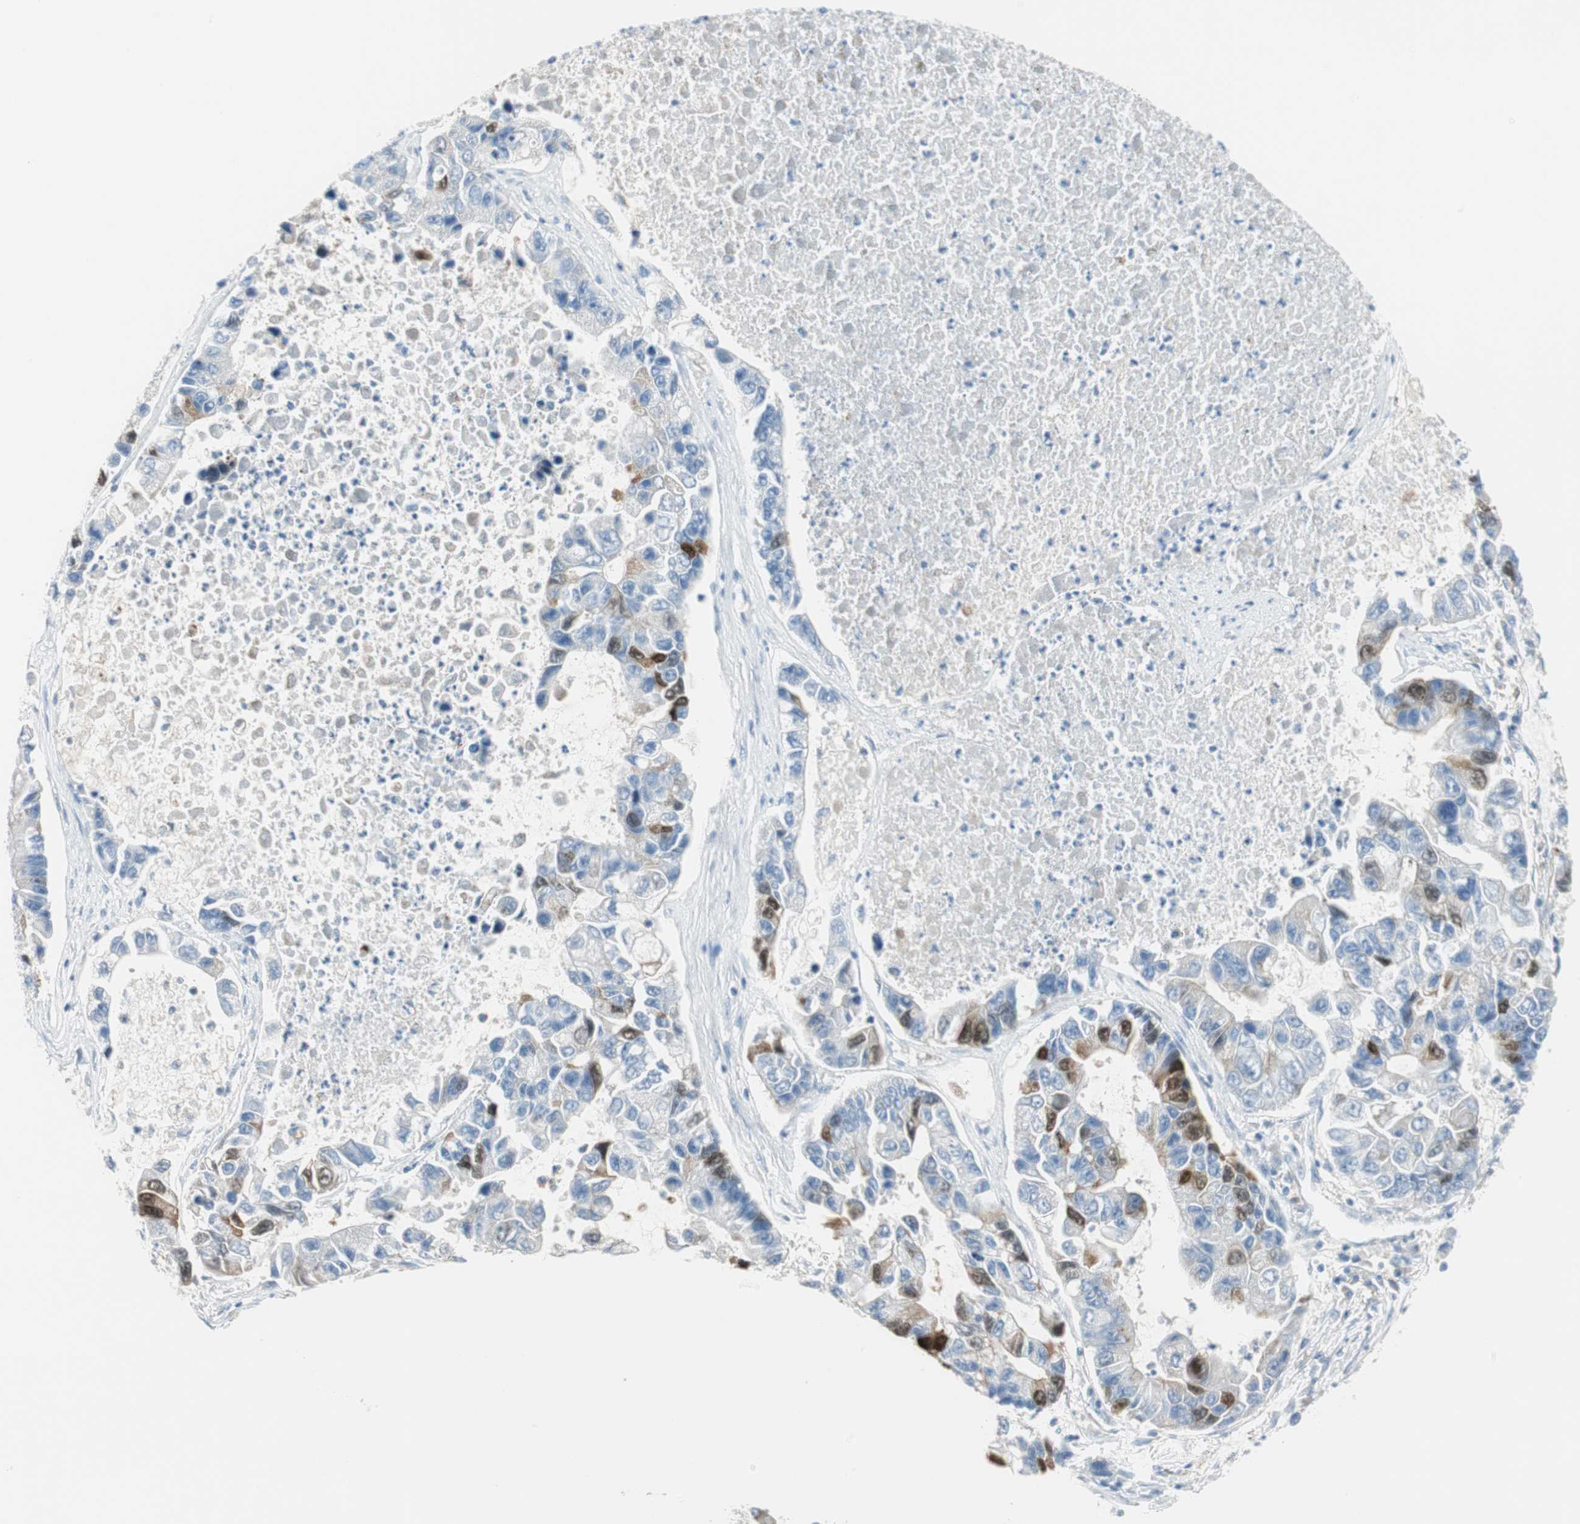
{"staining": {"intensity": "moderate", "quantity": "<25%", "location": "cytoplasmic/membranous,nuclear"}, "tissue": "lung cancer", "cell_type": "Tumor cells", "image_type": "cancer", "snomed": [{"axis": "morphology", "description": "Adenocarcinoma, NOS"}, {"axis": "topography", "description": "Lung"}], "caption": "This photomicrograph demonstrates lung adenocarcinoma stained with immunohistochemistry to label a protein in brown. The cytoplasmic/membranous and nuclear of tumor cells show moderate positivity for the protein. Nuclei are counter-stained blue.", "gene": "PTTG1", "patient": {"sex": "female", "age": 51}}